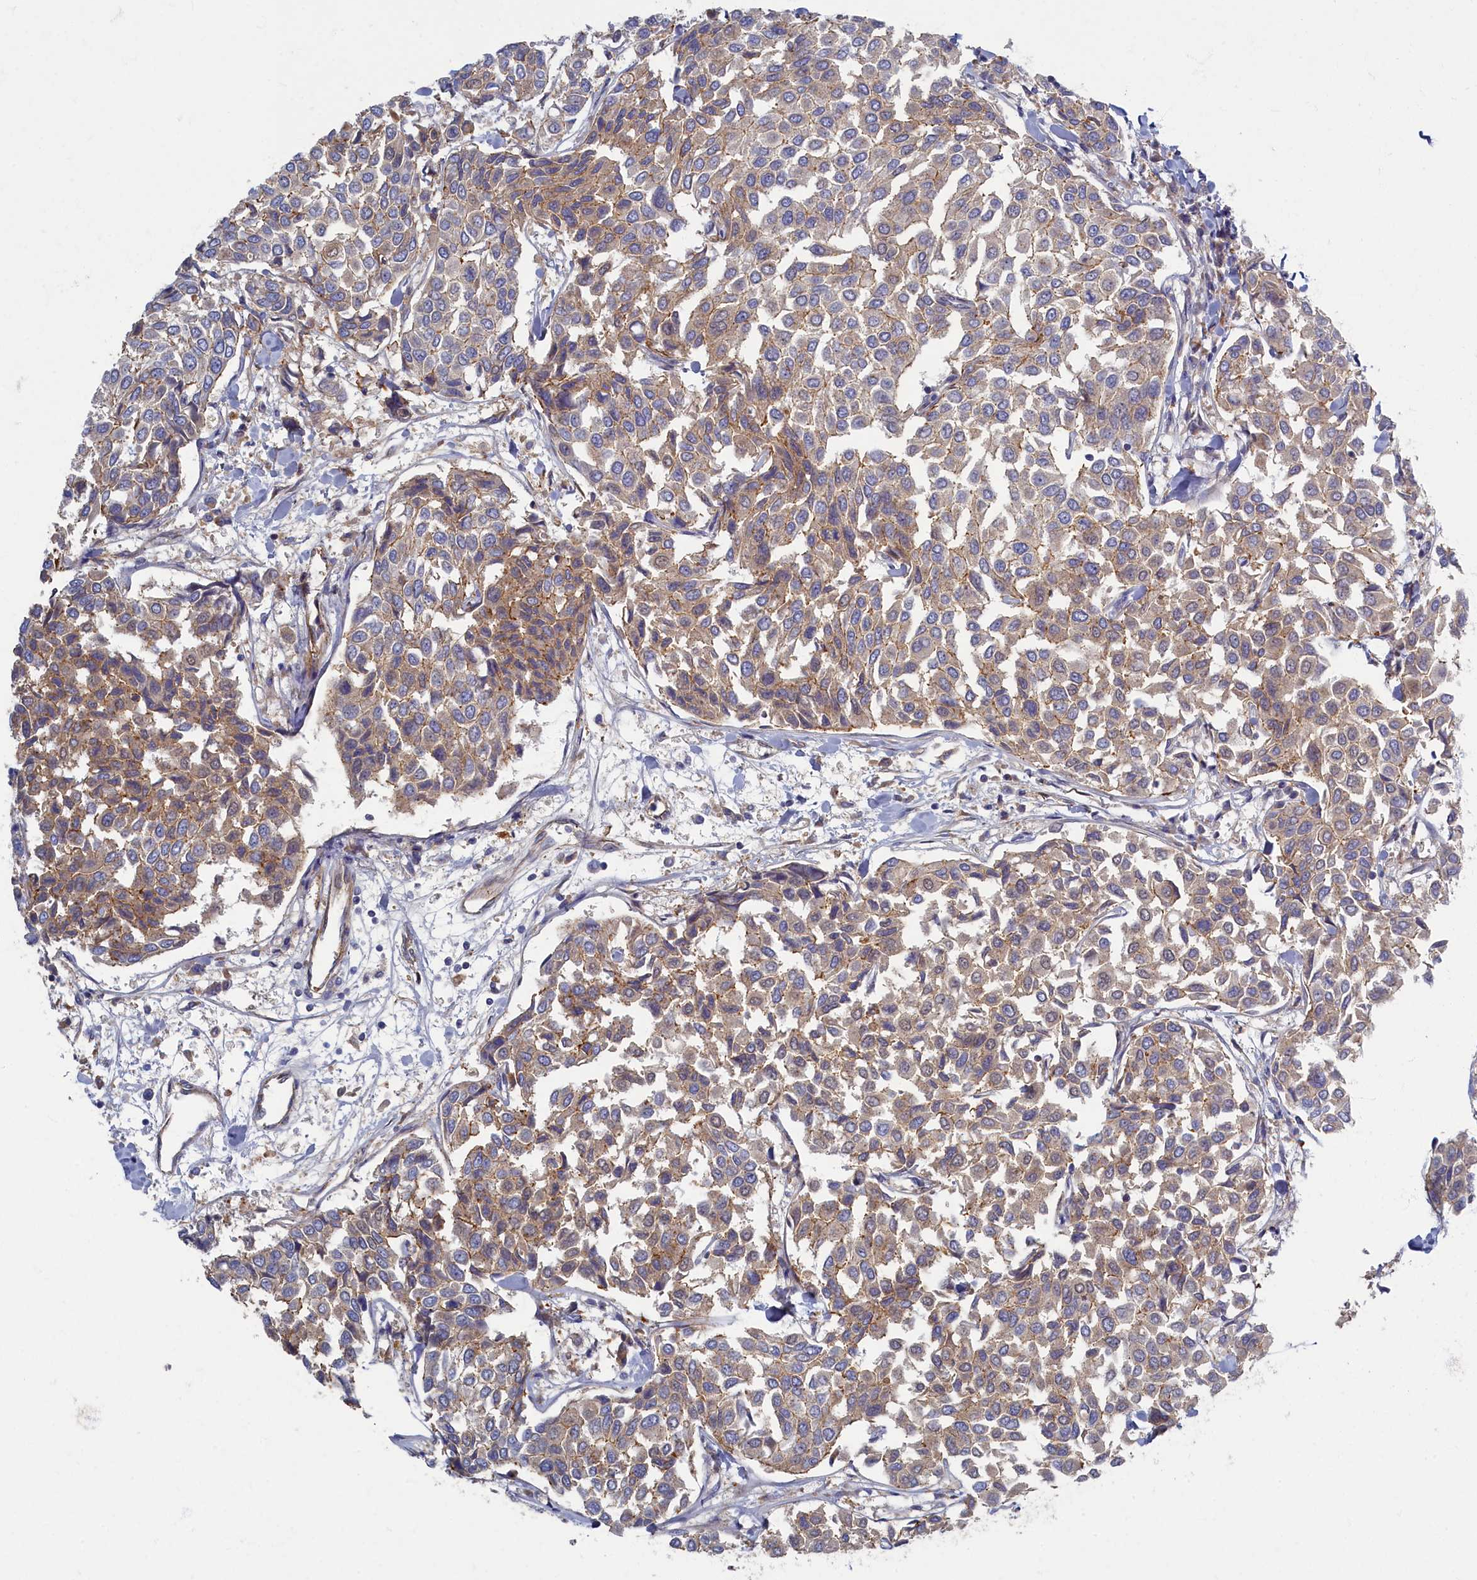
{"staining": {"intensity": "weak", "quantity": "25%-75%", "location": "cytoplasmic/membranous"}, "tissue": "breast cancer", "cell_type": "Tumor cells", "image_type": "cancer", "snomed": [{"axis": "morphology", "description": "Duct carcinoma"}, {"axis": "topography", "description": "Breast"}], "caption": "Breast intraductal carcinoma stained for a protein (brown) shows weak cytoplasmic/membranous positive expression in approximately 25%-75% of tumor cells.", "gene": "PSMG2", "patient": {"sex": "female", "age": 55}}